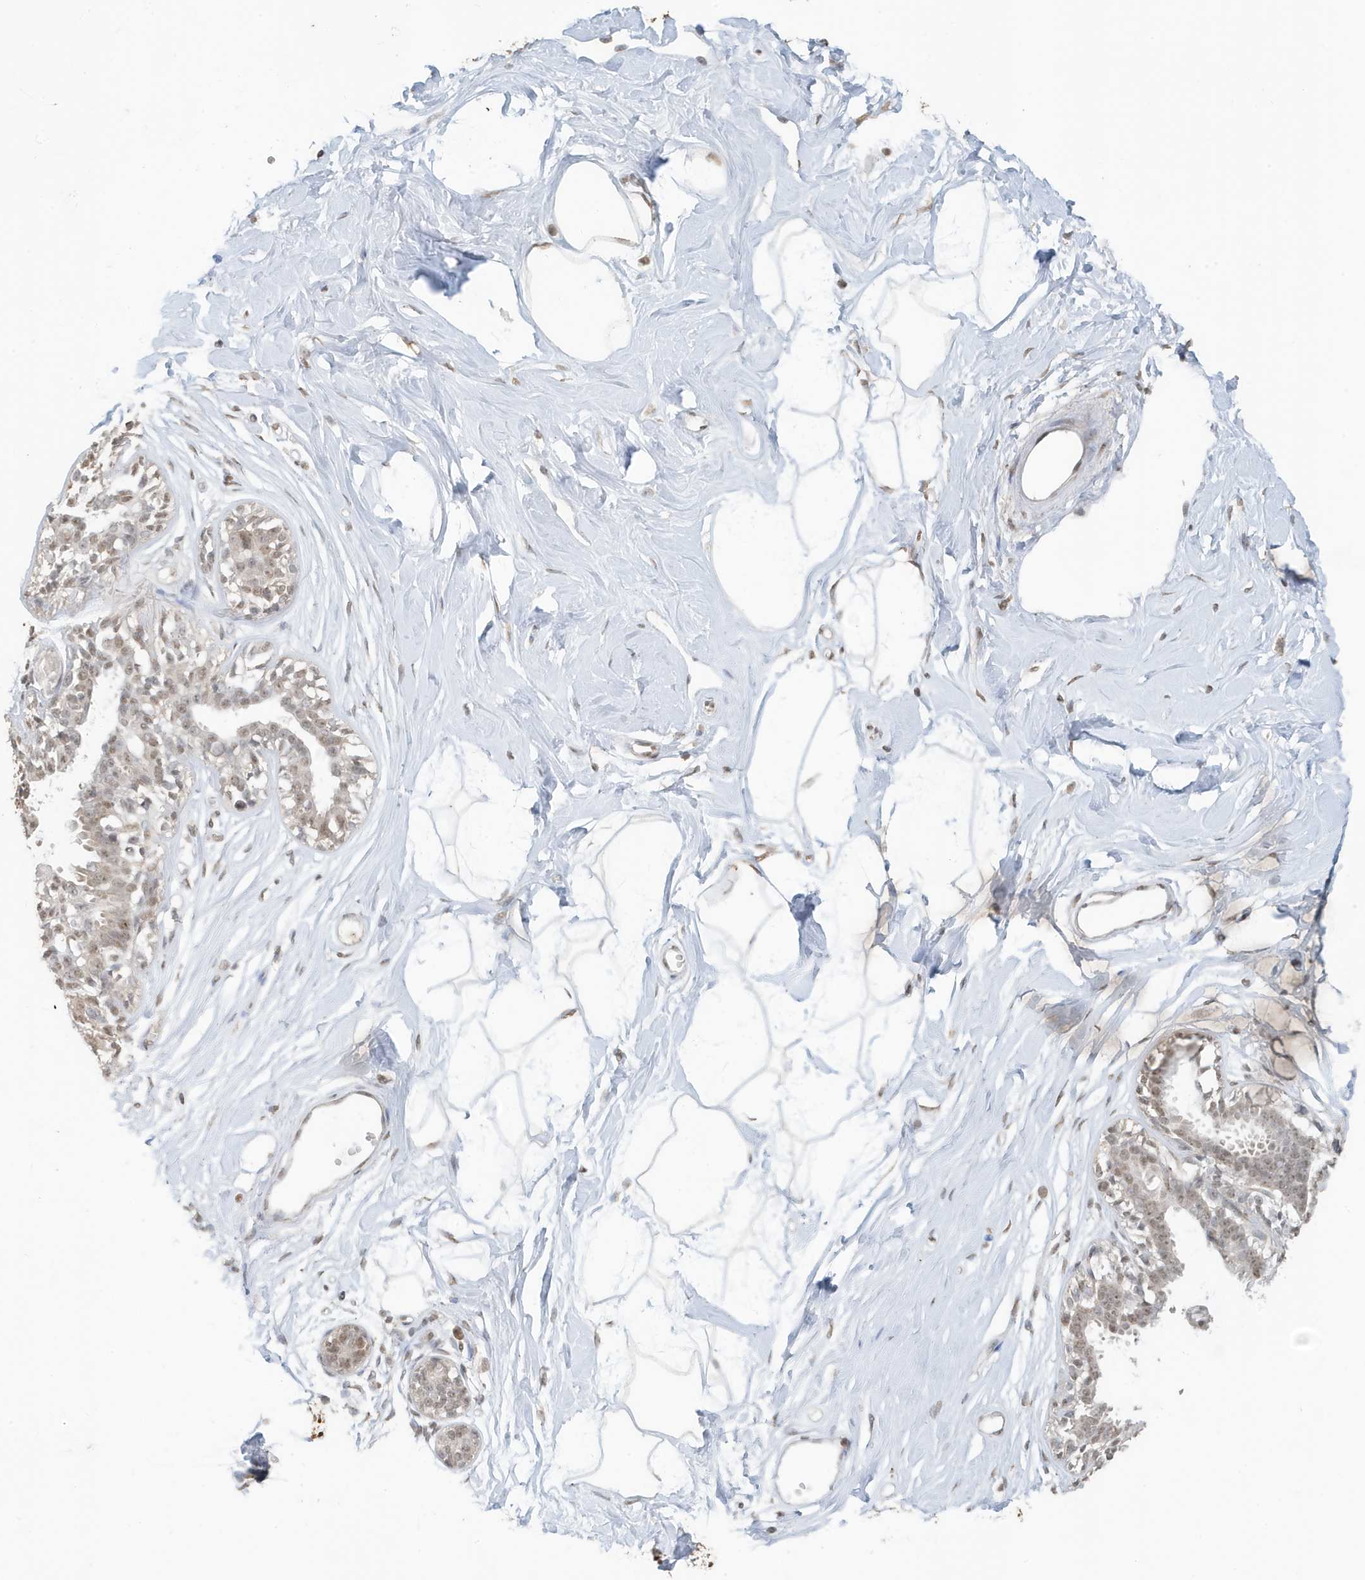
{"staining": {"intensity": "weak", "quantity": ">75%", "location": "cytoplasmic/membranous"}, "tissue": "breast", "cell_type": "Adipocytes", "image_type": "normal", "snomed": [{"axis": "morphology", "description": "Normal tissue, NOS"}, {"axis": "topography", "description": "Breast"}], "caption": "Weak cytoplasmic/membranous staining for a protein is present in approximately >75% of adipocytes of unremarkable breast using IHC.", "gene": "DEFA1", "patient": {"sex": "female", "age": 45}}